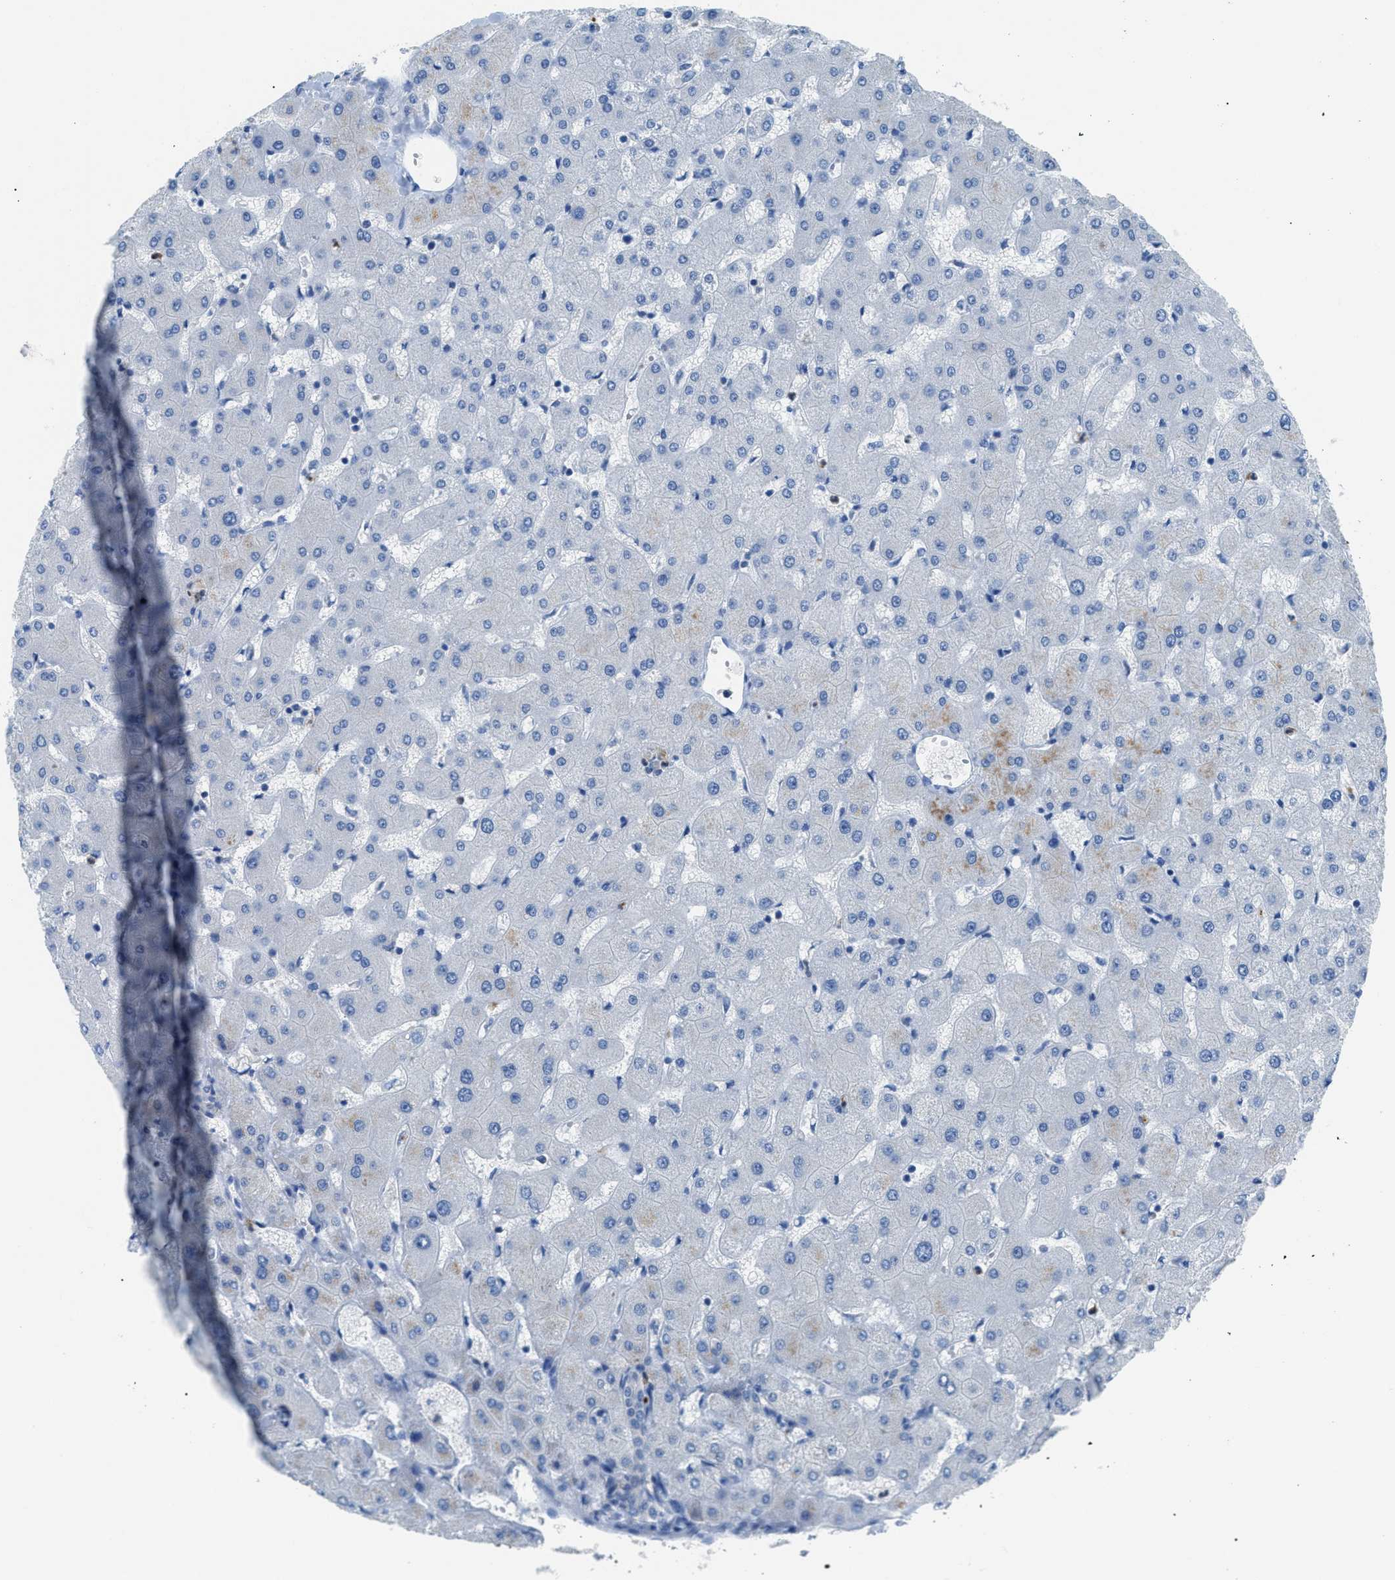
{"staining": {"intensity": "negative", "quantity": "none", "location": "none"}, "tissue": "liver", "cell_type": "Cholangiocytes", "image_type": "normal", "snomed": [{"axis": "morphology", "description": "Normal tissue, NOS"}, {"axis": "topography", "description": "Liver"}], "caption": "Cholangiocytes are negative for brown protein staining in normal liver. (Stains: DAB (3,3'-diaminobenzidine) immunohistochemistry with hematoxylin counter stain, Microscopy: brightfield microscopy at high magnification).", "gene": "ITPR1", "patient": {"sex": "female", "age": 63}}